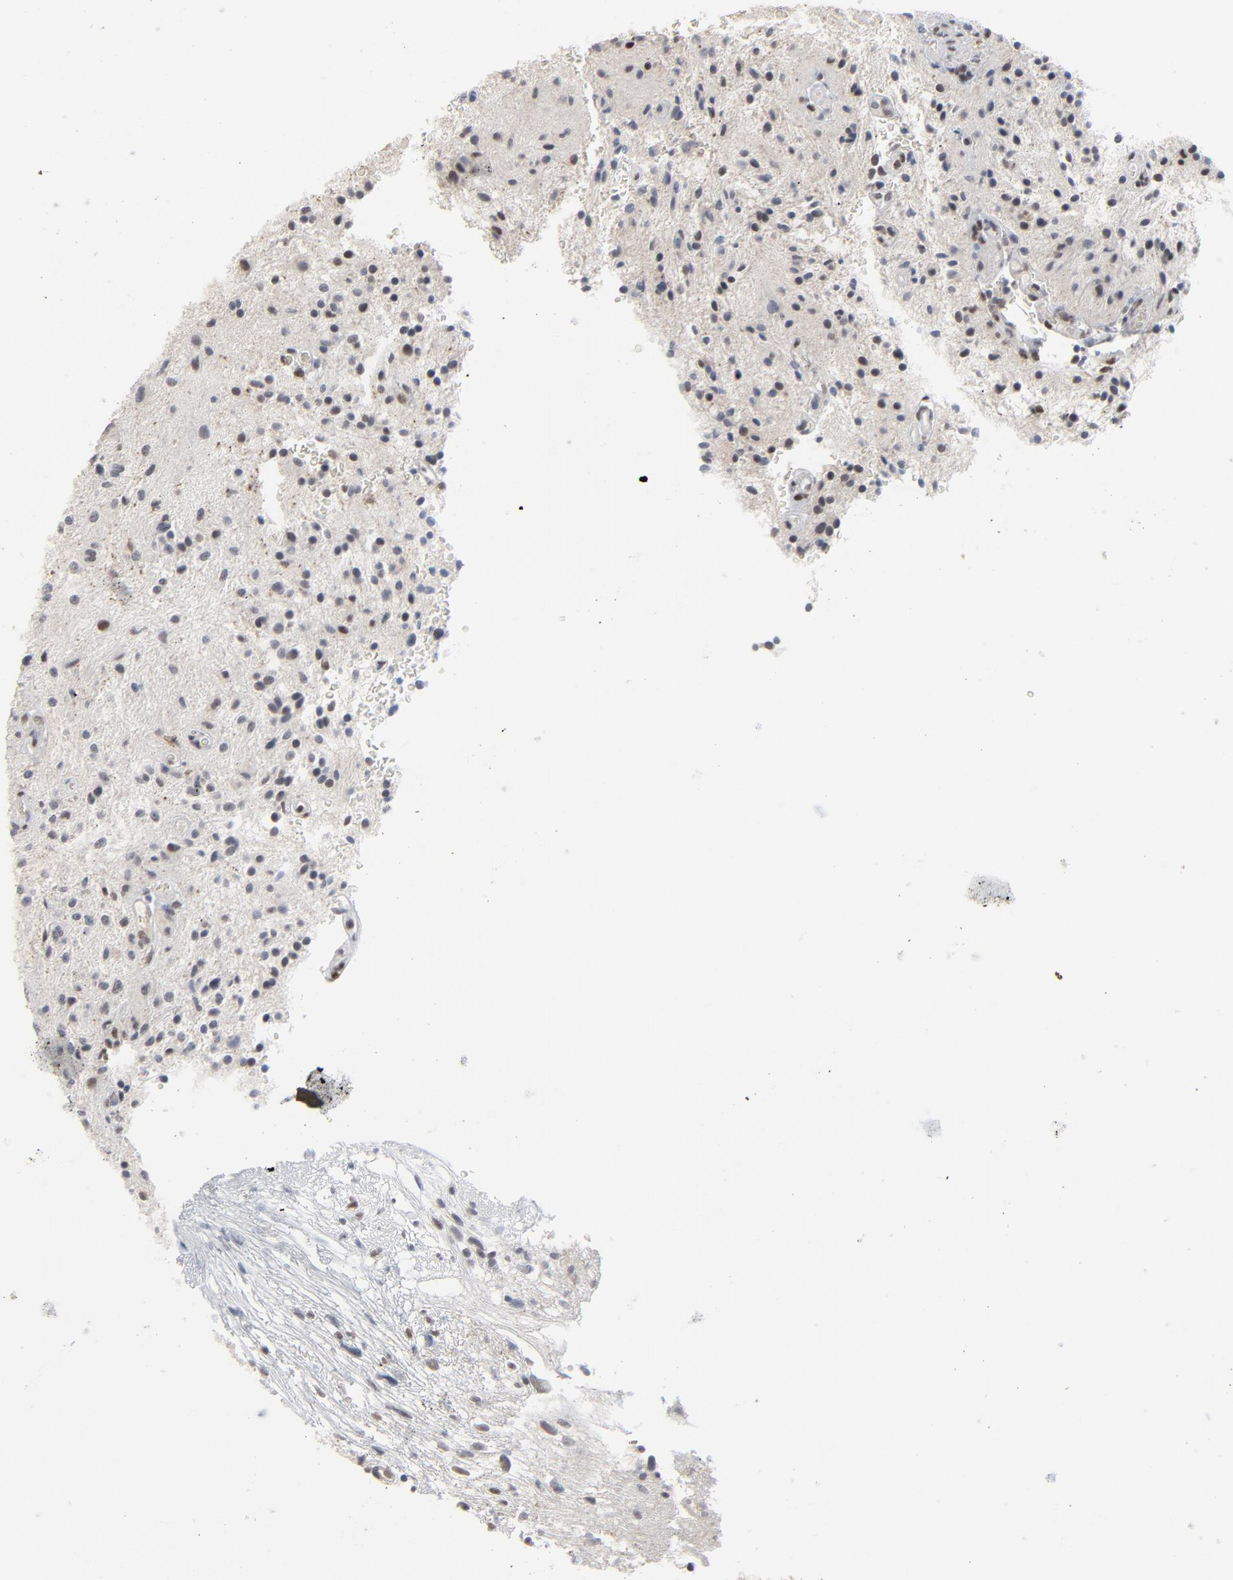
{"staining": {"intensity": "negative", "quantity": "none", "location": "none"}, "tissue": "glioma", "cell_type": "Tumor cells", "image_type": "cancer", "snomed": [{"axis": "morphology", "description": "Glioma, malignant, NOS"}, {"axis": "topography", "description": "Cerebellum"}], "caption": "Protein analysis of glioma exhibits no significant staining in tumor cells.", "gene": "ATF7", "patient": {"sex": "female", "age": 10}}